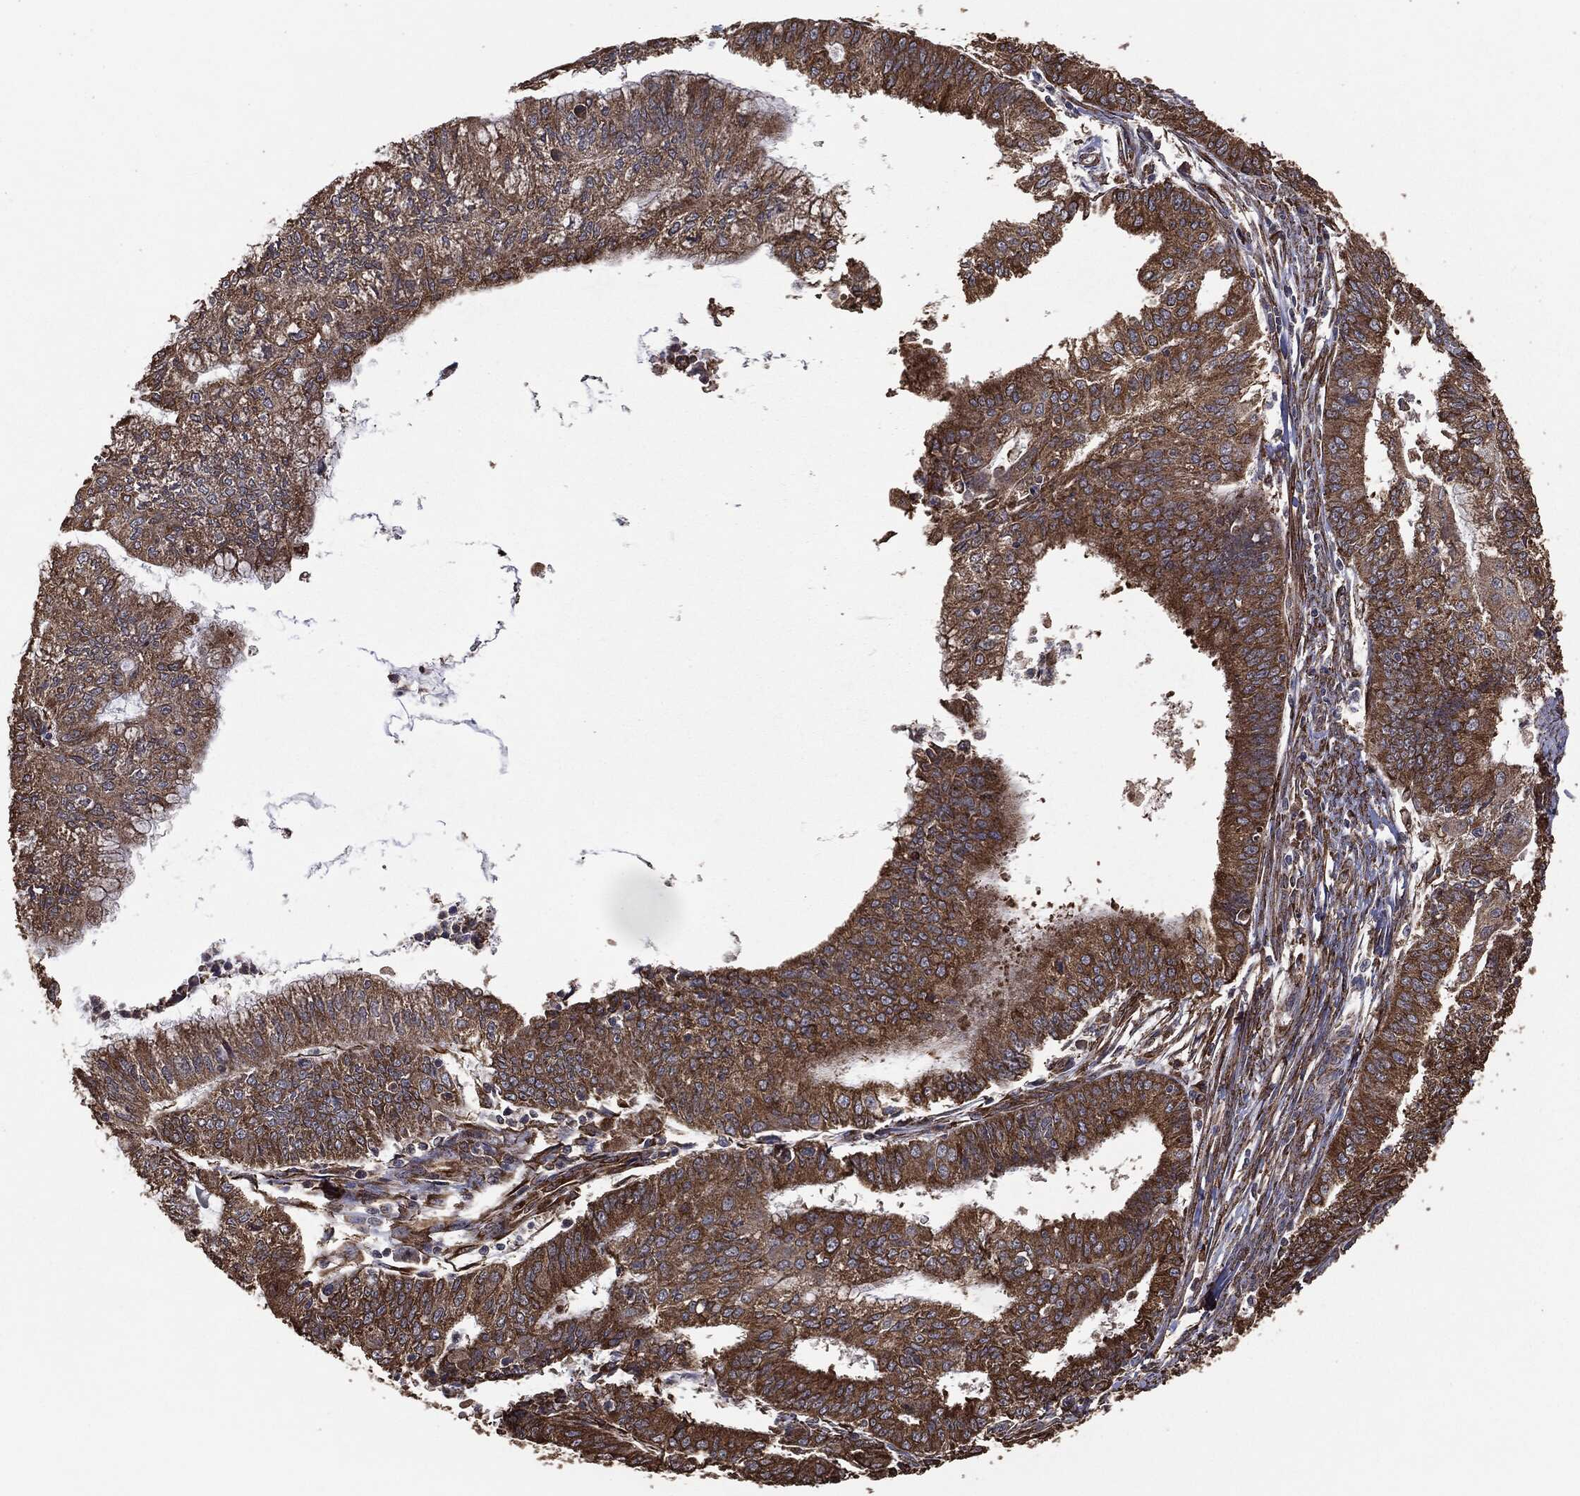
{"staining": {"intensity": "moderate", "quantity": ">75%", "location": "cytoplasmic/membranous"}, "tissue": "endometrial cancer", "cell_type": "Tumor cells", "image_type": "cancer", "snomed": [{"axis": "morphology", "description": "Adenocarcinoma, NOS"}, {"axis": "topography", "description": "Endometrium"}], "caption": "IHC micrograph of neoplastic tissue: human endometrial adenocarcinoma stained using immunohistochemistry displays medium levels of moderate protein expression localized specifically in the cytoplasmic/membranous of tumor cells, appearing as a cytoplasmic/membranous brown color.", "gene": "MTOR", "patient": {"sex": "female", "age": 61}}